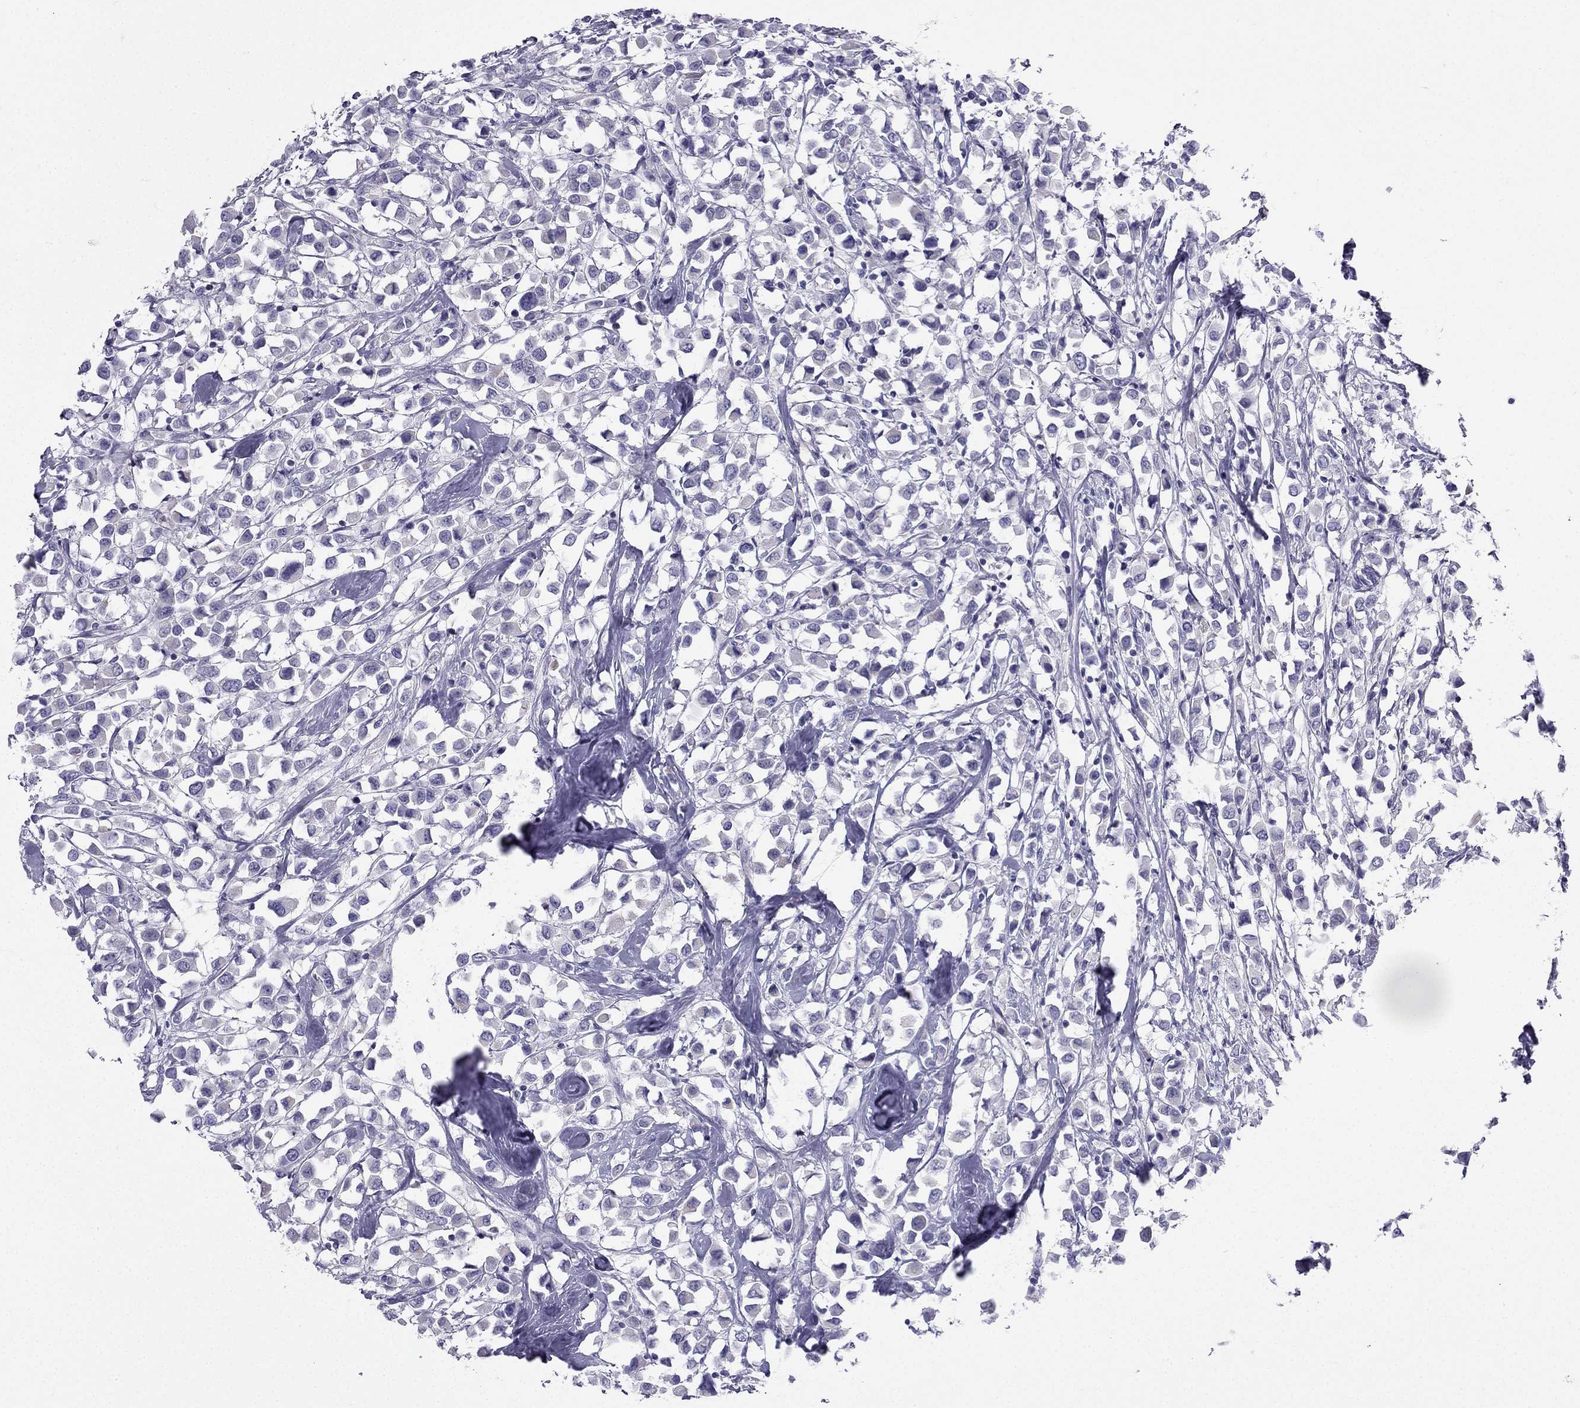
{"staining": {"intensity": "negative", "quantity": "none", "location": "none"}, "tissue": "breast cancer", "cell_type": "Tumor cells", "image_type": "cancer", "snomed": [{"axis": "morphology", "description": "Duct carcinoma"}, {"axis": "topography", "description": "Breast"}], "caption": "A photomicrograph of human breast cancer is negative for staining in tumor cells.", "gene": "GJA8", "patient": {"sex": "female", "age": 61}}